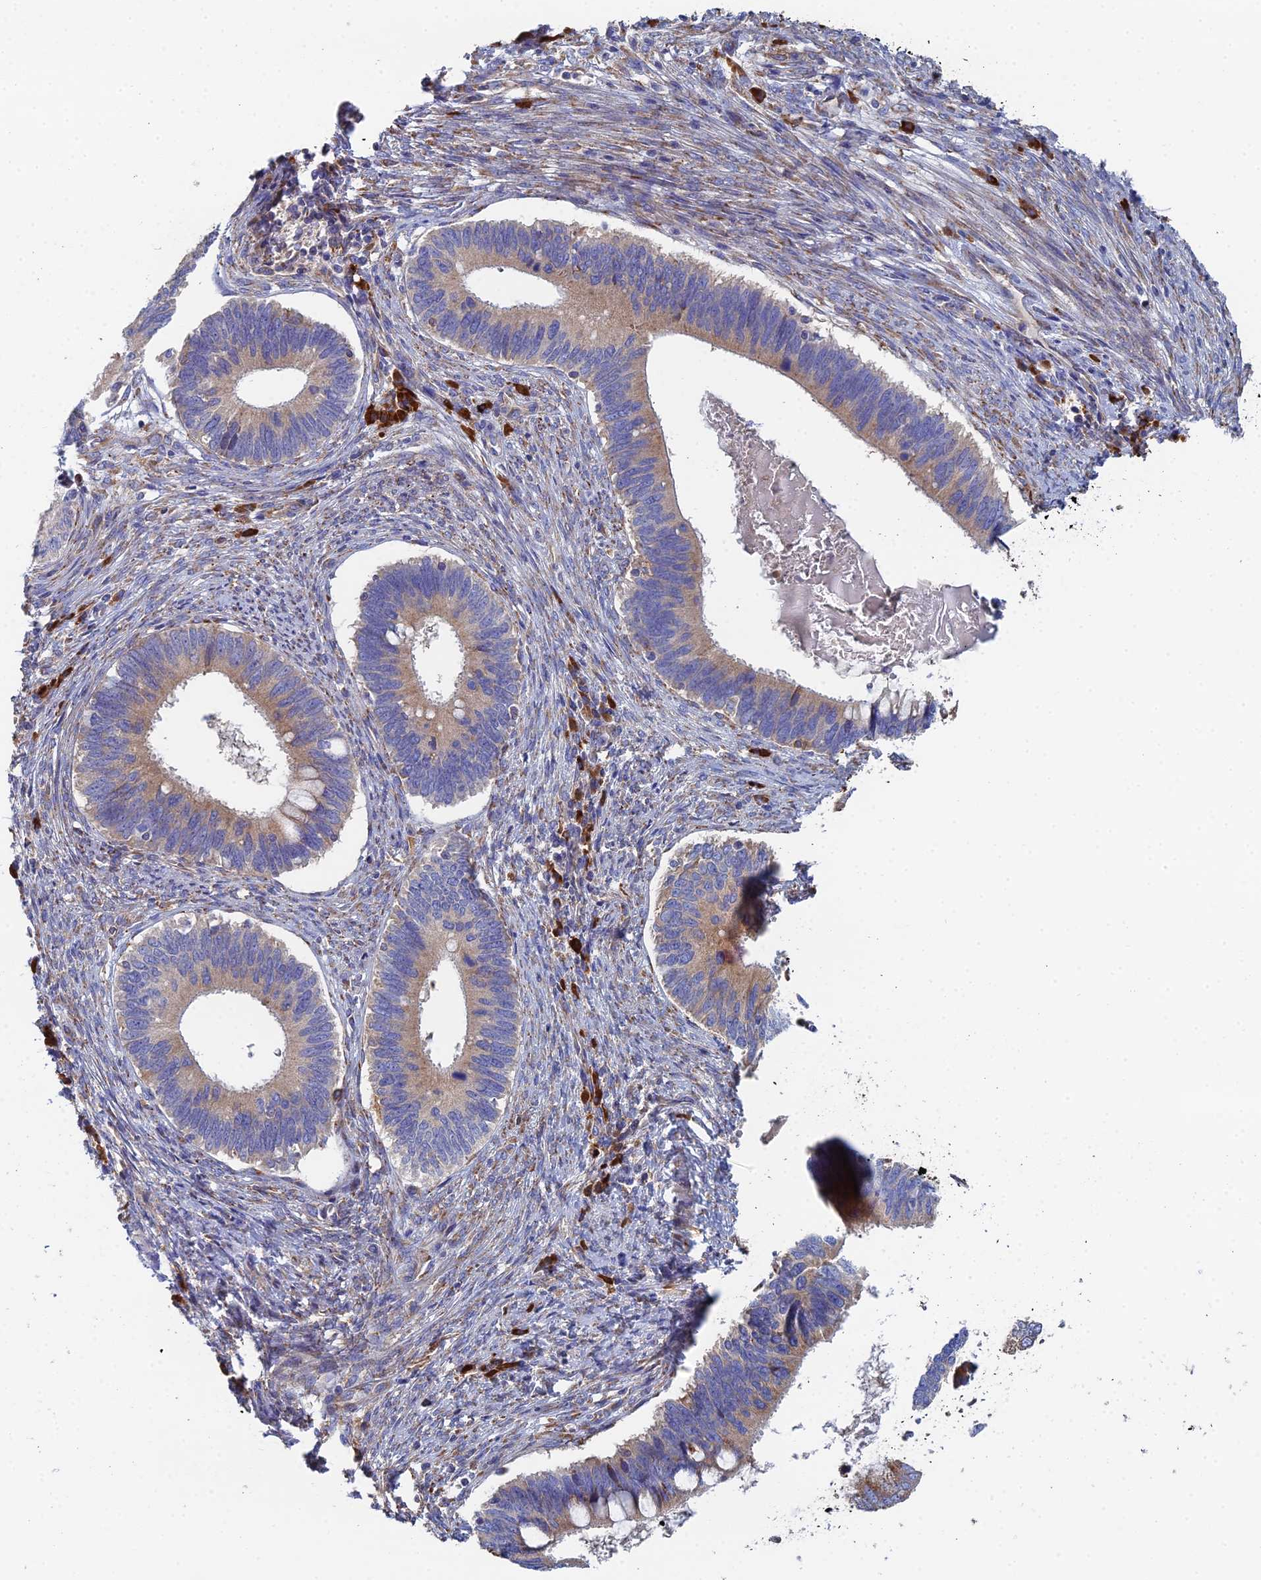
{"staining": {"intensity": "weak", "quantity": "25%-75%", "location": "cytoplasmic/membranous"}, "tissue": "cervical cancer", "cell_type": "Tumor cells", "image_type": "cancer", "snomed": [{"axis": "morphology", "description": "Adenocarcinoma, NOS"}, {"axis": "topography", "description": "Cervix"}], "caption": "This micrograph shows cervical adenocarcinoma stained with immunohistochemistry (IHC) to label a protein in brown. The cytoplasmic/membranous of tumor cells show weak positivity for the protein. Nuclei are counter-stained blue.", "gene": "CLCN3", "patient": {"sex": "female", "age": 42}}